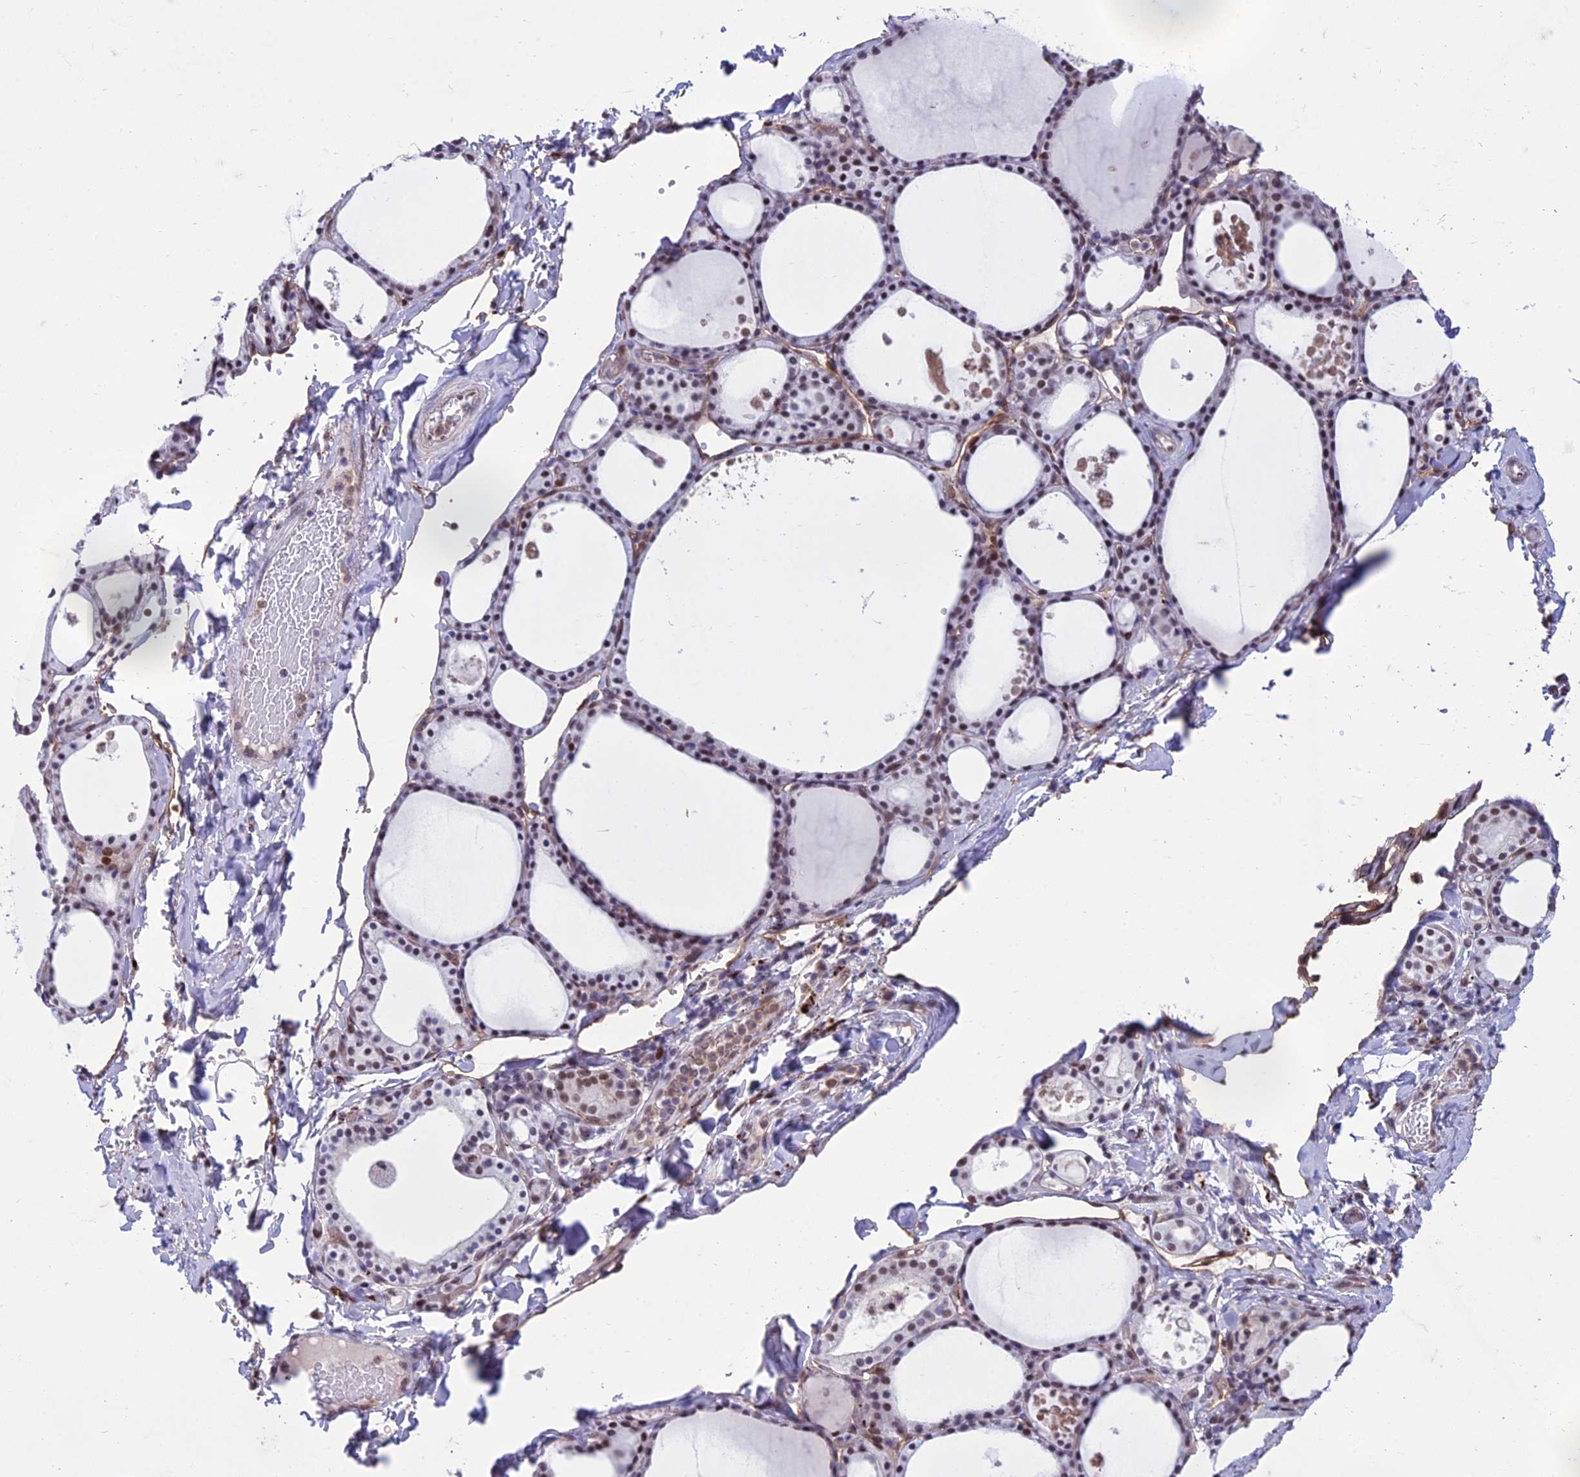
{"staining": {"intensity": "moderate", "quantity": "25%-75%", "location": "nuclear"}, "tissue": "thyroid gland", "cell_type": "Glandular cells", "image_type": "normal", "snomed": [{"axis": "morphology", "description": "Normal tissue, NOS"}, {"axis": "topography", "description": "Thyroid gland"}], "caption": "High-power microscopy captured an IHC micrograph of normal thyroid gland, revealing moderate nuclear positivity in about 25%-75% of glandular cells. Immunohistochemistry (ihc) stains the protein in brown and the nuclei are stained blue.", "gene": "RANBP3", "patient": {"sex": "male", "age": 56}}